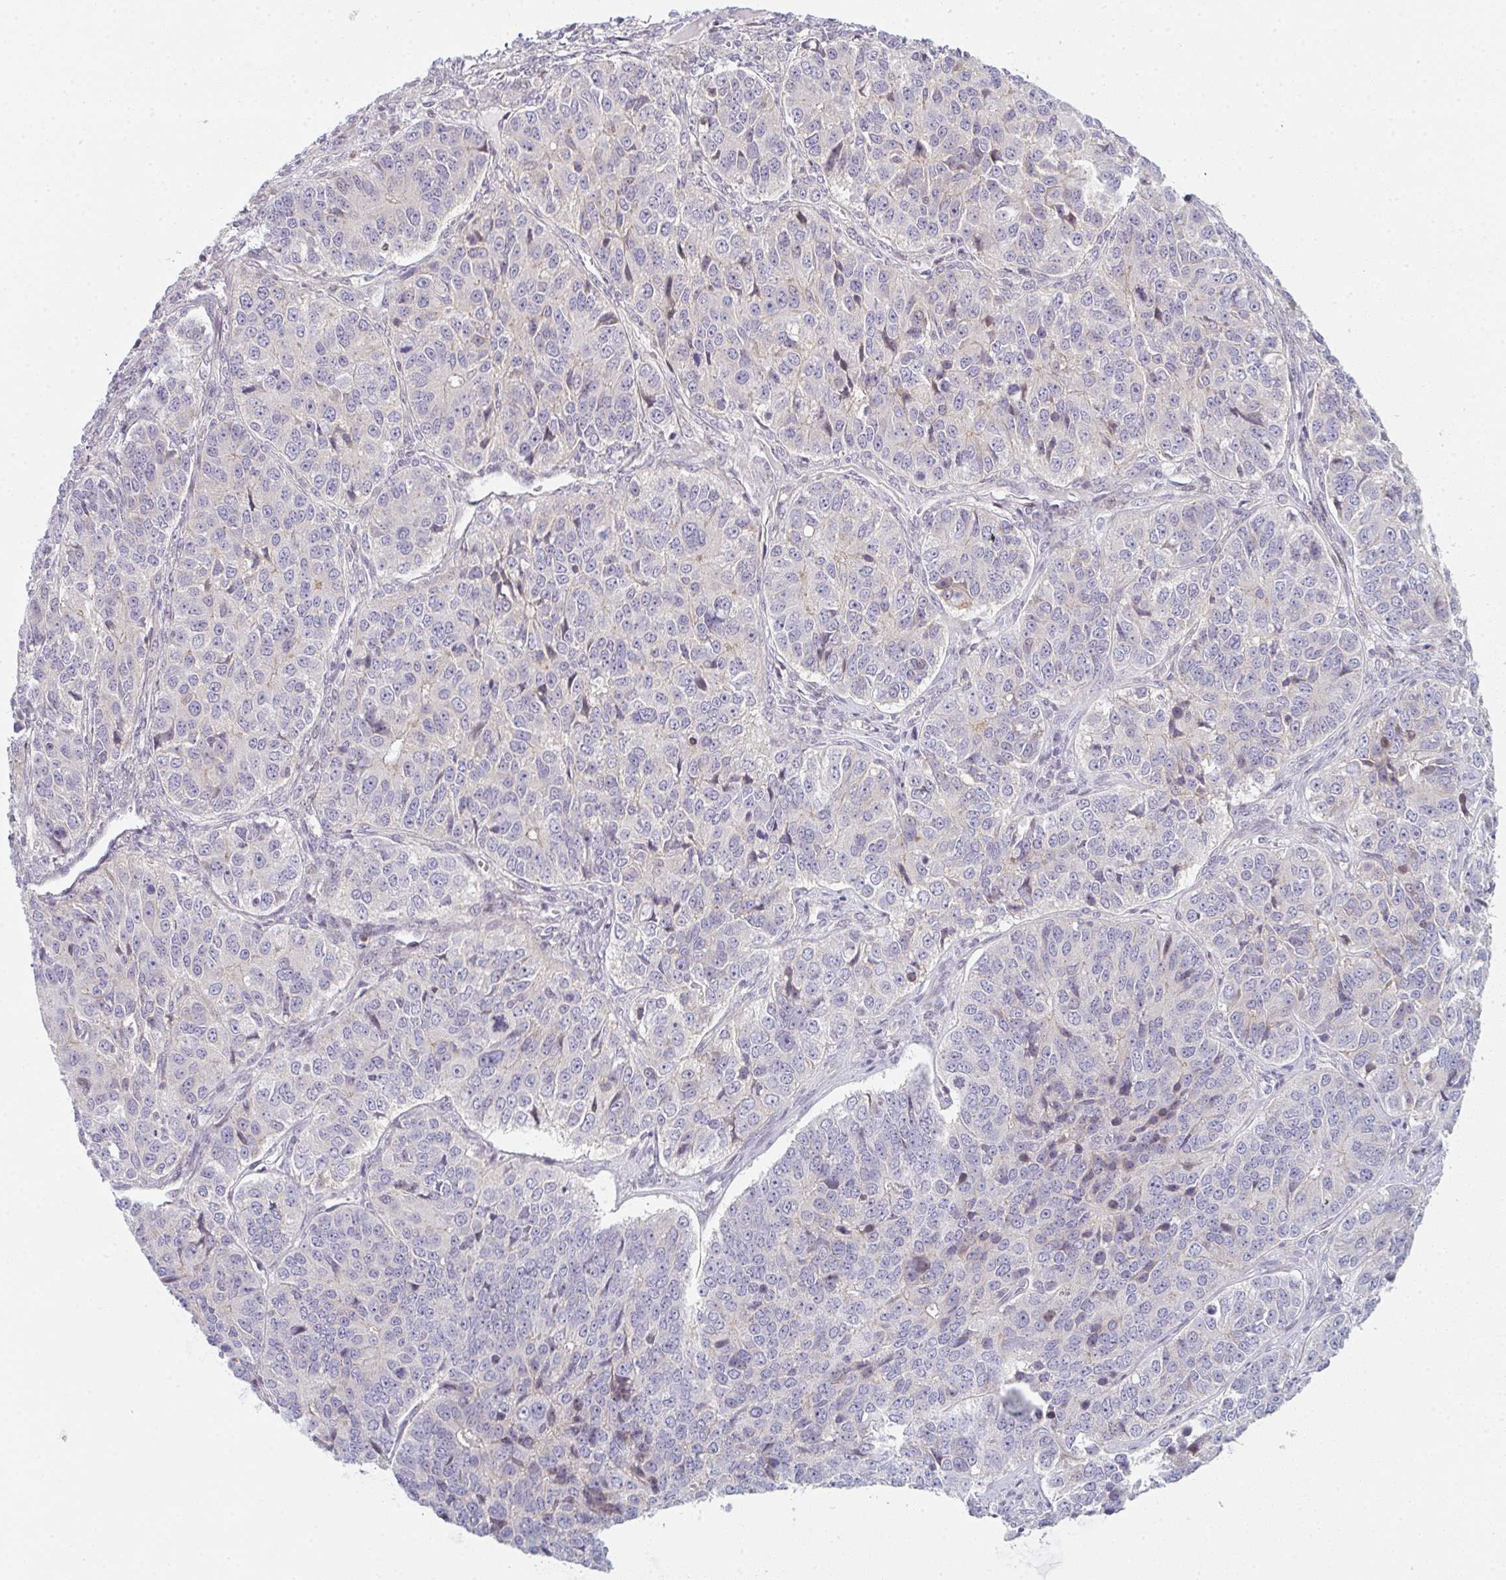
{"staining": {"intensity": "negative", "quantity": "none", "location": "none"}, "tissue": "ovarian cancer", "cell_type": "Tumor cells", "image_type": "cancer", "snomed": [{"axis": "morphology", "description": "Carcinoma, endometroid"}, {"axis": "topography", "description": "Ovary"}], "caption": "DAB immunohistochemical staining of human ovarian endometroid carcinoma shows no significant staining in tumor cells. Brightfield microscopy of IHC stained with DAB (brown) and hematoxylin (blue), captured at high magnification.", "gene": "TMEM237", "patient": {"sex": "female", "age": 51}}